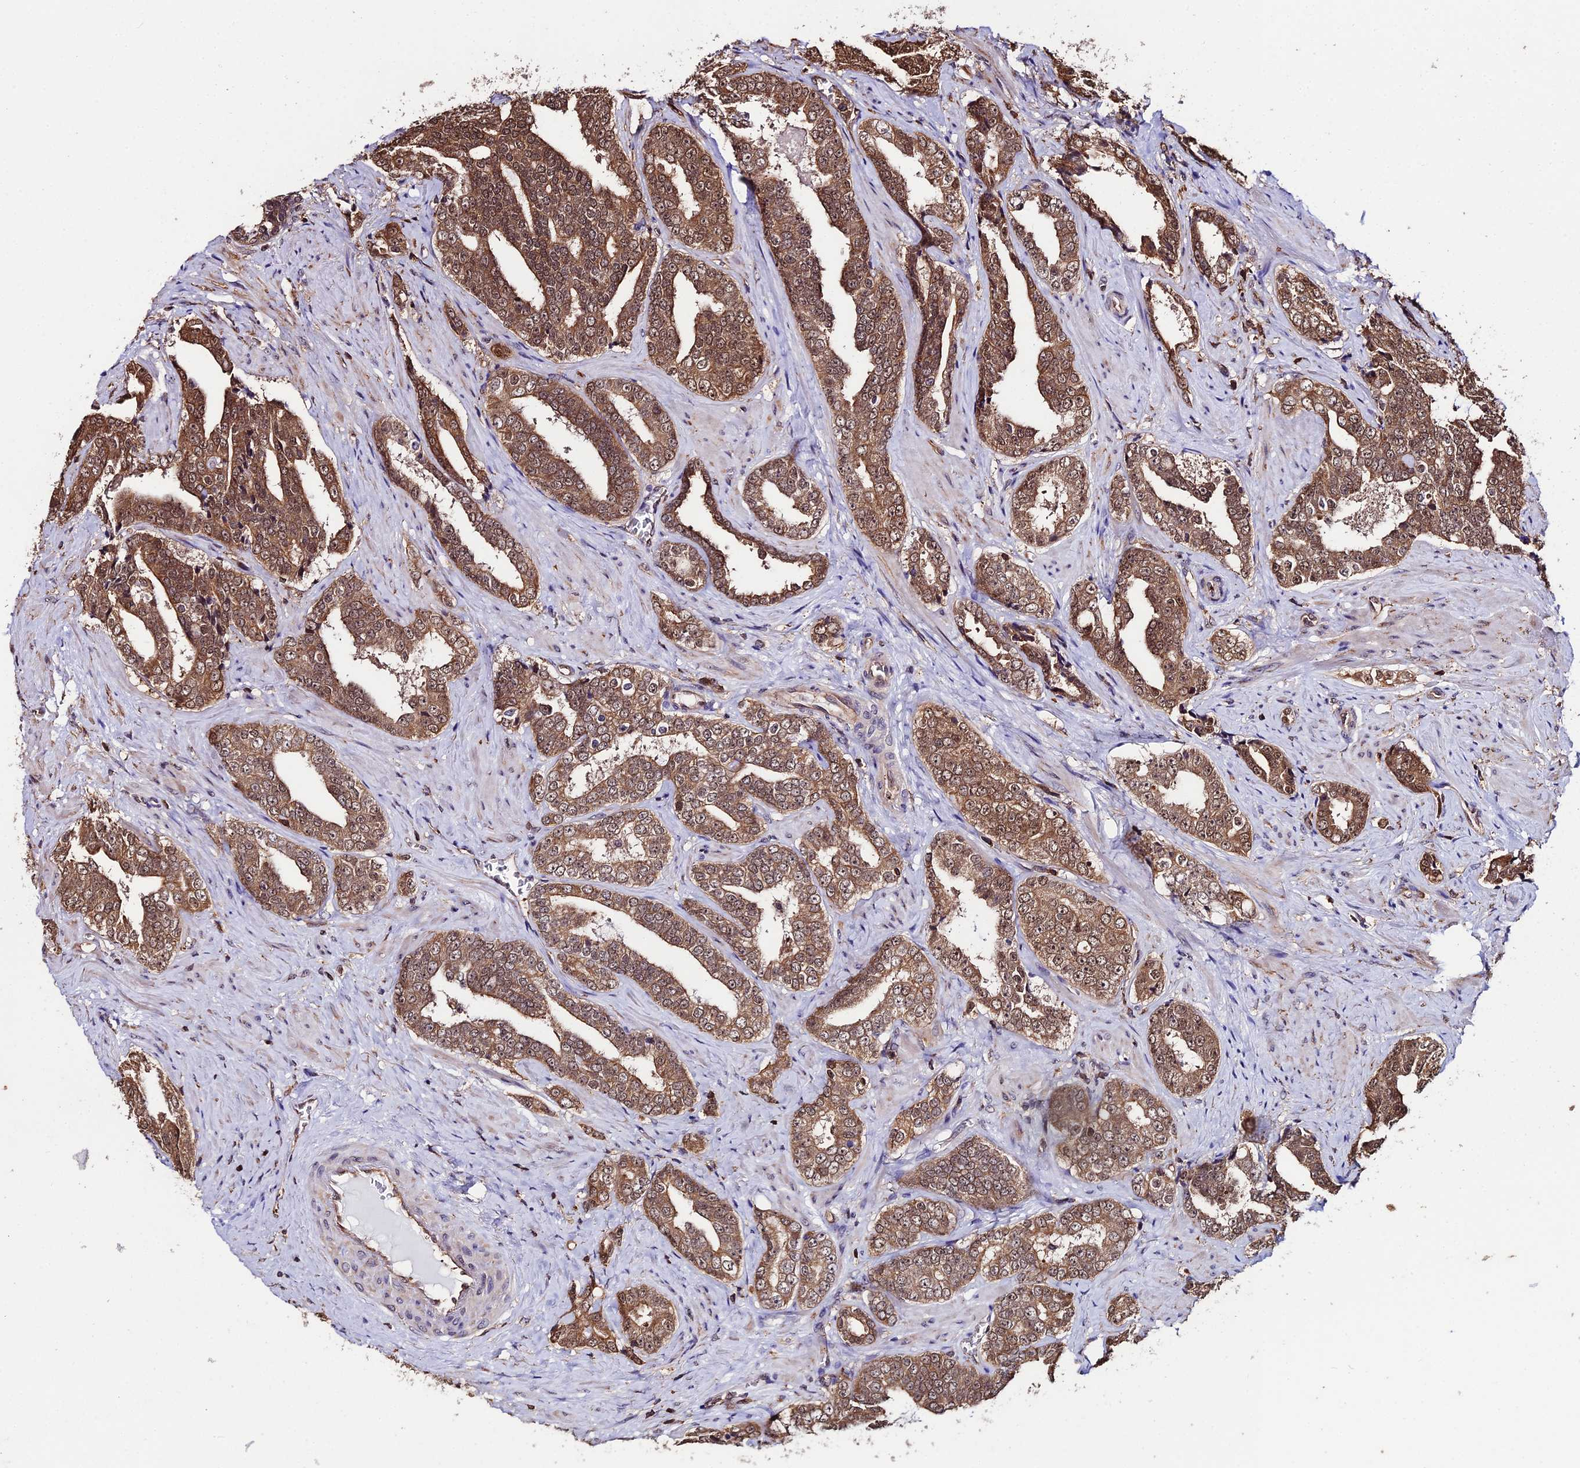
{"staining": {"intensity": "moderate", "quantity": ">75%", "location": "cytoplasmic/membranous,nuclear"}, "tissue": "prostate cancer", "cell_type": "Tumor cells", "image_type": "cancer", "snomed": [{"axis": "morphology", "description": "Adenocarcinoma, High grade"}, {"axis": "topography", "description": "Prostate"}], "caption": "A micrograph showing moderate cytoplasmic/membranous and nuclear expression in about >75% of tumor cells in prostate high-grade adenocarcinoma, as visualized by brown immunohistochemical staining.", "gene": "PPP4C", "patient": {"sex": "male", "age": 67}}